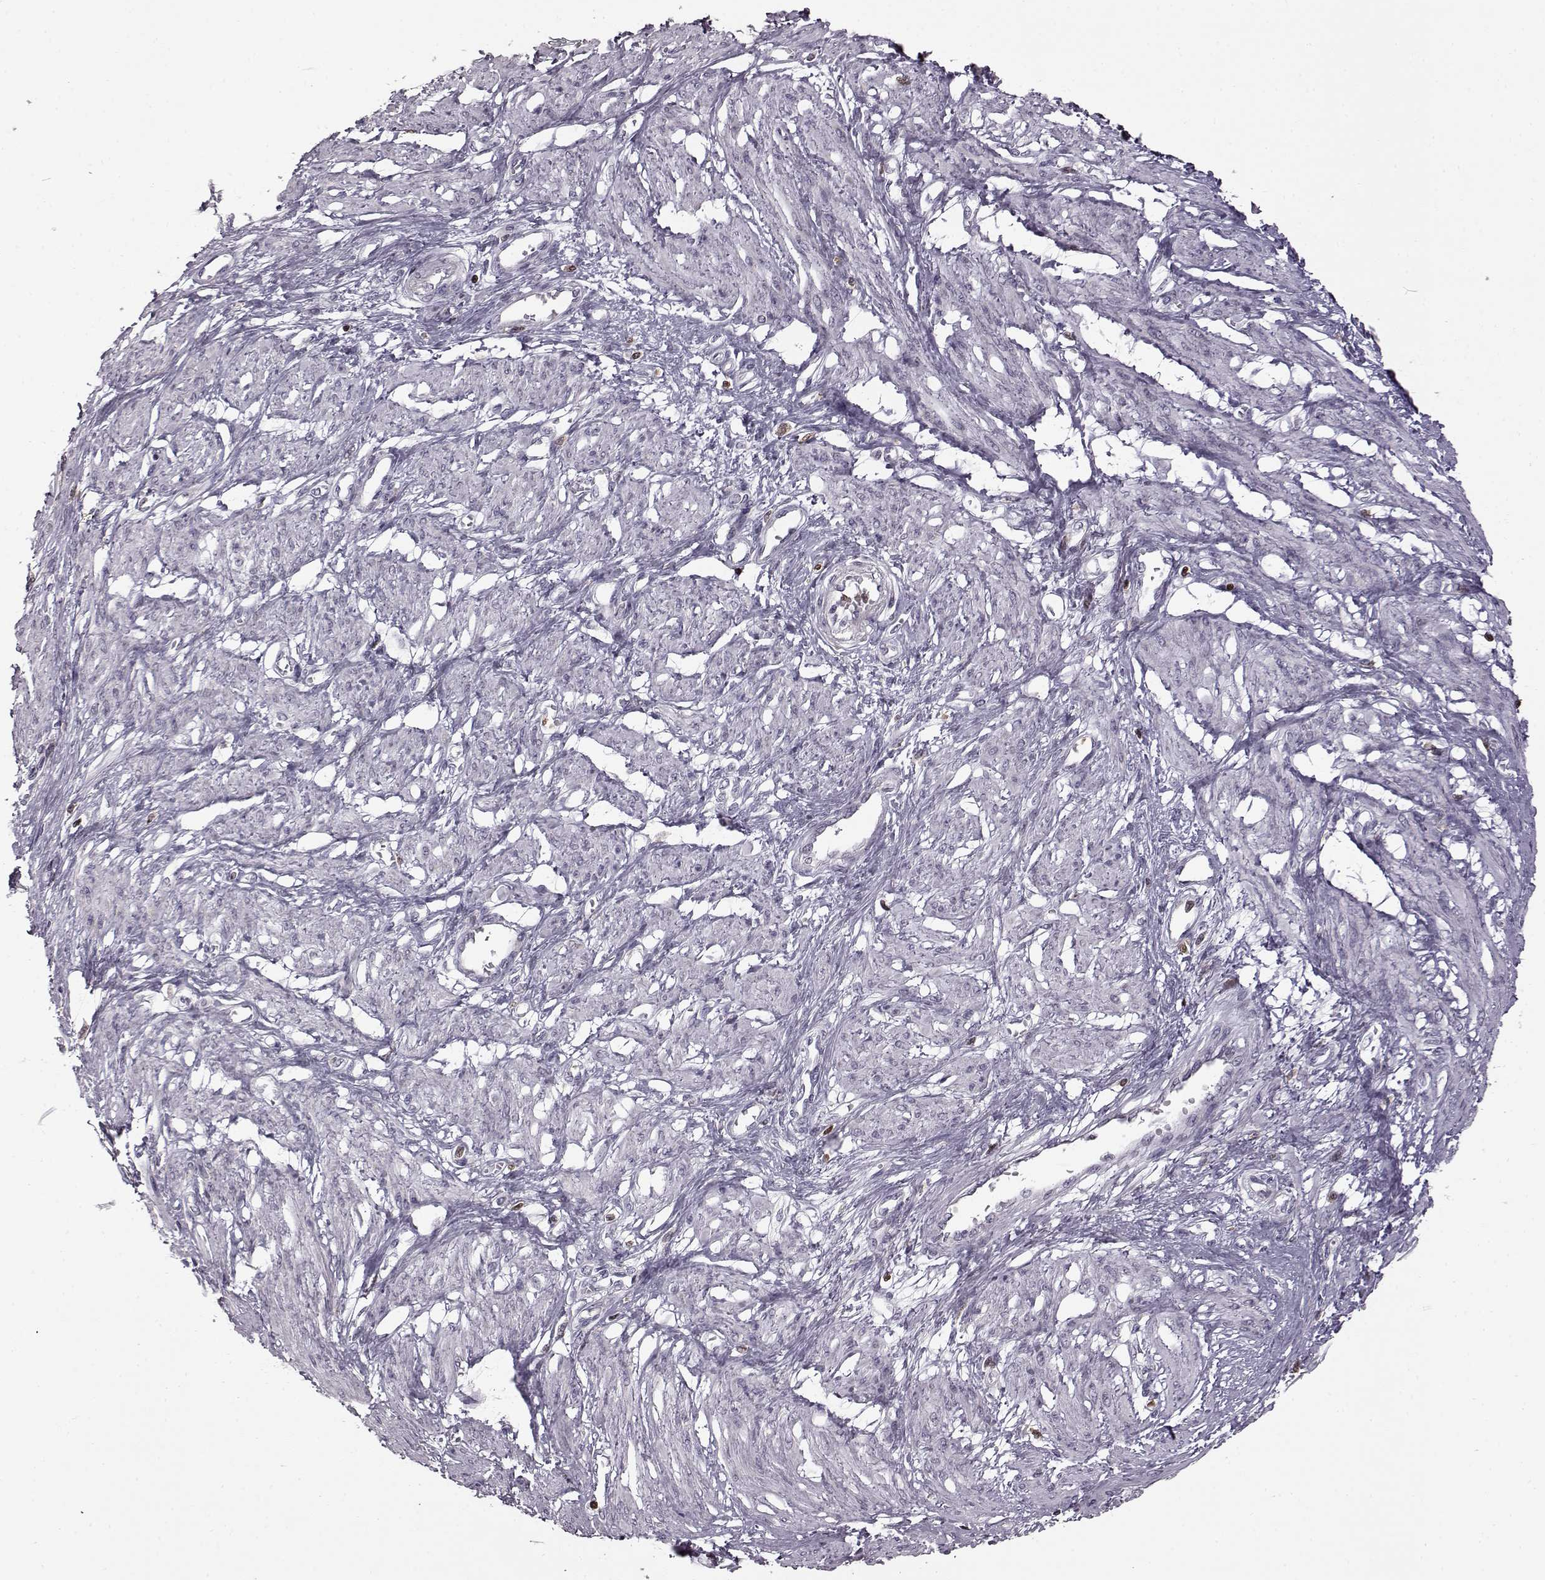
{"staining": {"intensity": "negative", "quantity": "none", "location": "none"}, "tissue": "smooth muscle", "cell_type": "Smooth muscle cells", "image_type": "normal", "snomed": [{"axis": "morphology", "description": "Normal tissue, NOS"}, {"axis": "topography", "description": "Smooth muscle"}, {"axis": "topography", "description": "Uterus"}], "caption": "Smooth muscle was stained to show a protein in brown. There is no significant positivity in smooth muscle cells. (DAB (3,3'-diaminobenzidine) IHC, high magnification).", "gene": "DOK2", "patient": {"sex": "female", "age": 39}}